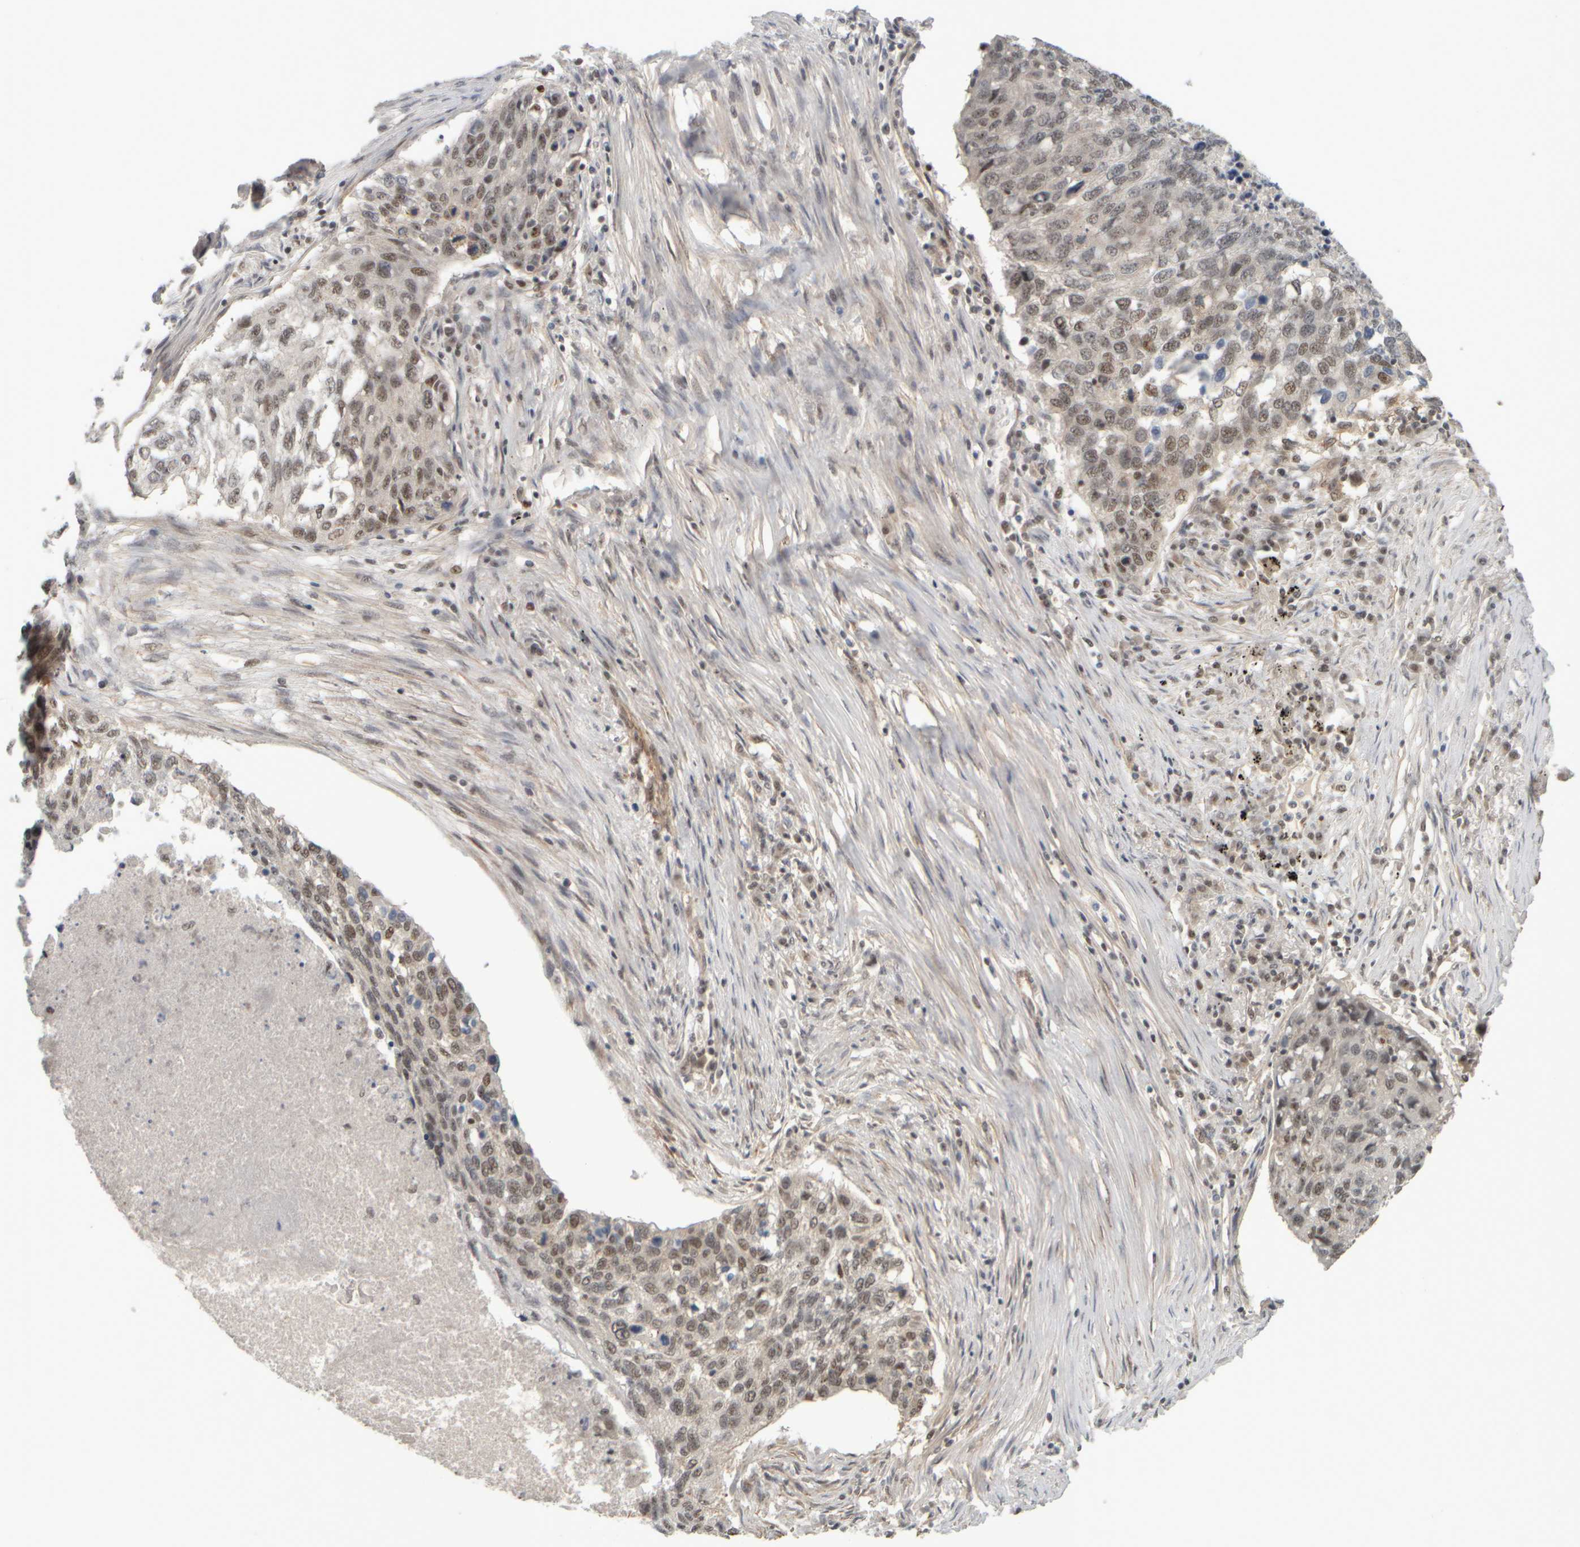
{"staining": {"intensity": "weak", "quantity": "25%-75%", "location": "nuclear"}, "tissue": "lung cancer", "cell_type": "Tumor cells", "image_type": "cancer", "snomed": [{"axis": "morphology", "description": "Squamous cell carcinoma, NOS"}, {"axis": "topography", "description": "Lung"}], "caption": "IHC (DAB (3,3'-diaminobenzidine)) staining of human squamous cell carcinoma (lung) displays weak nuclear protein positivity in approximately 25%-75% of tumor cells. The staining is performed using DAB (3,3'-diaminobenzidine) brown chromogen to label protein expression. The nuclei are counter-stained blue using hematoxylin.", "gene": "SYNRG", "patient": {"sex": "female", "age": 63}}